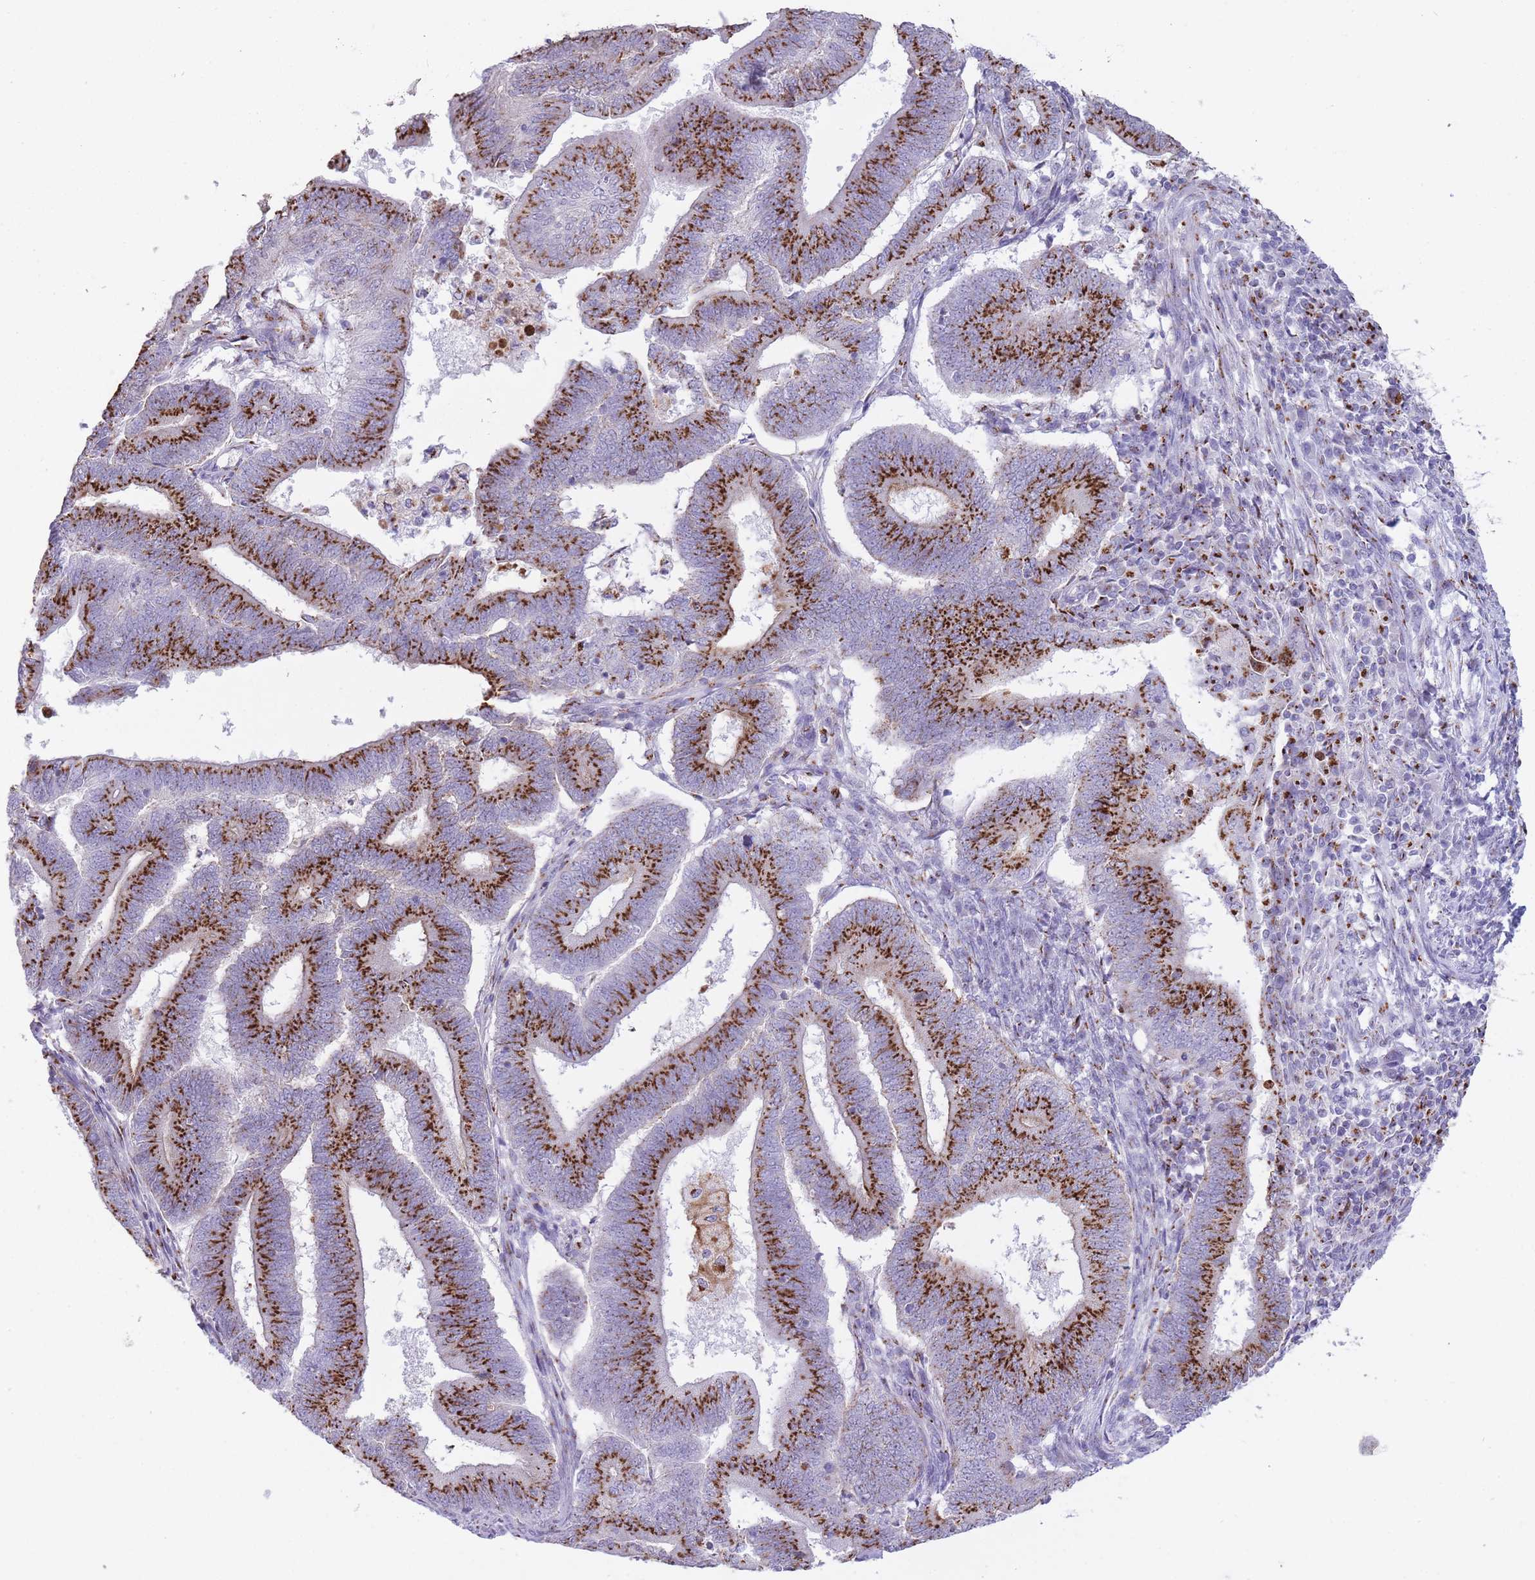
{"staining": {"intensity": "strong", "quantity": ">75%", "location": "cytoplasmic/membranous"}, "tissue": "endometrial cancer", "cell_type": "Tumor cells", "image_type": "cancer", "snomed": [{"axis": "morphology", "description": "Adenocarcinoma, NOS"}, {"axis": "topography", "description": "Endometrium"}], "caption": "Endometrial cancer tissue demonstrates strong cytoplasmic/membranous staining in approximately >75% of tumor cells, visualized by immunohistochemistry.", "gene": "B4GALT2", "patient": {"sex": "female", "age": 70}}